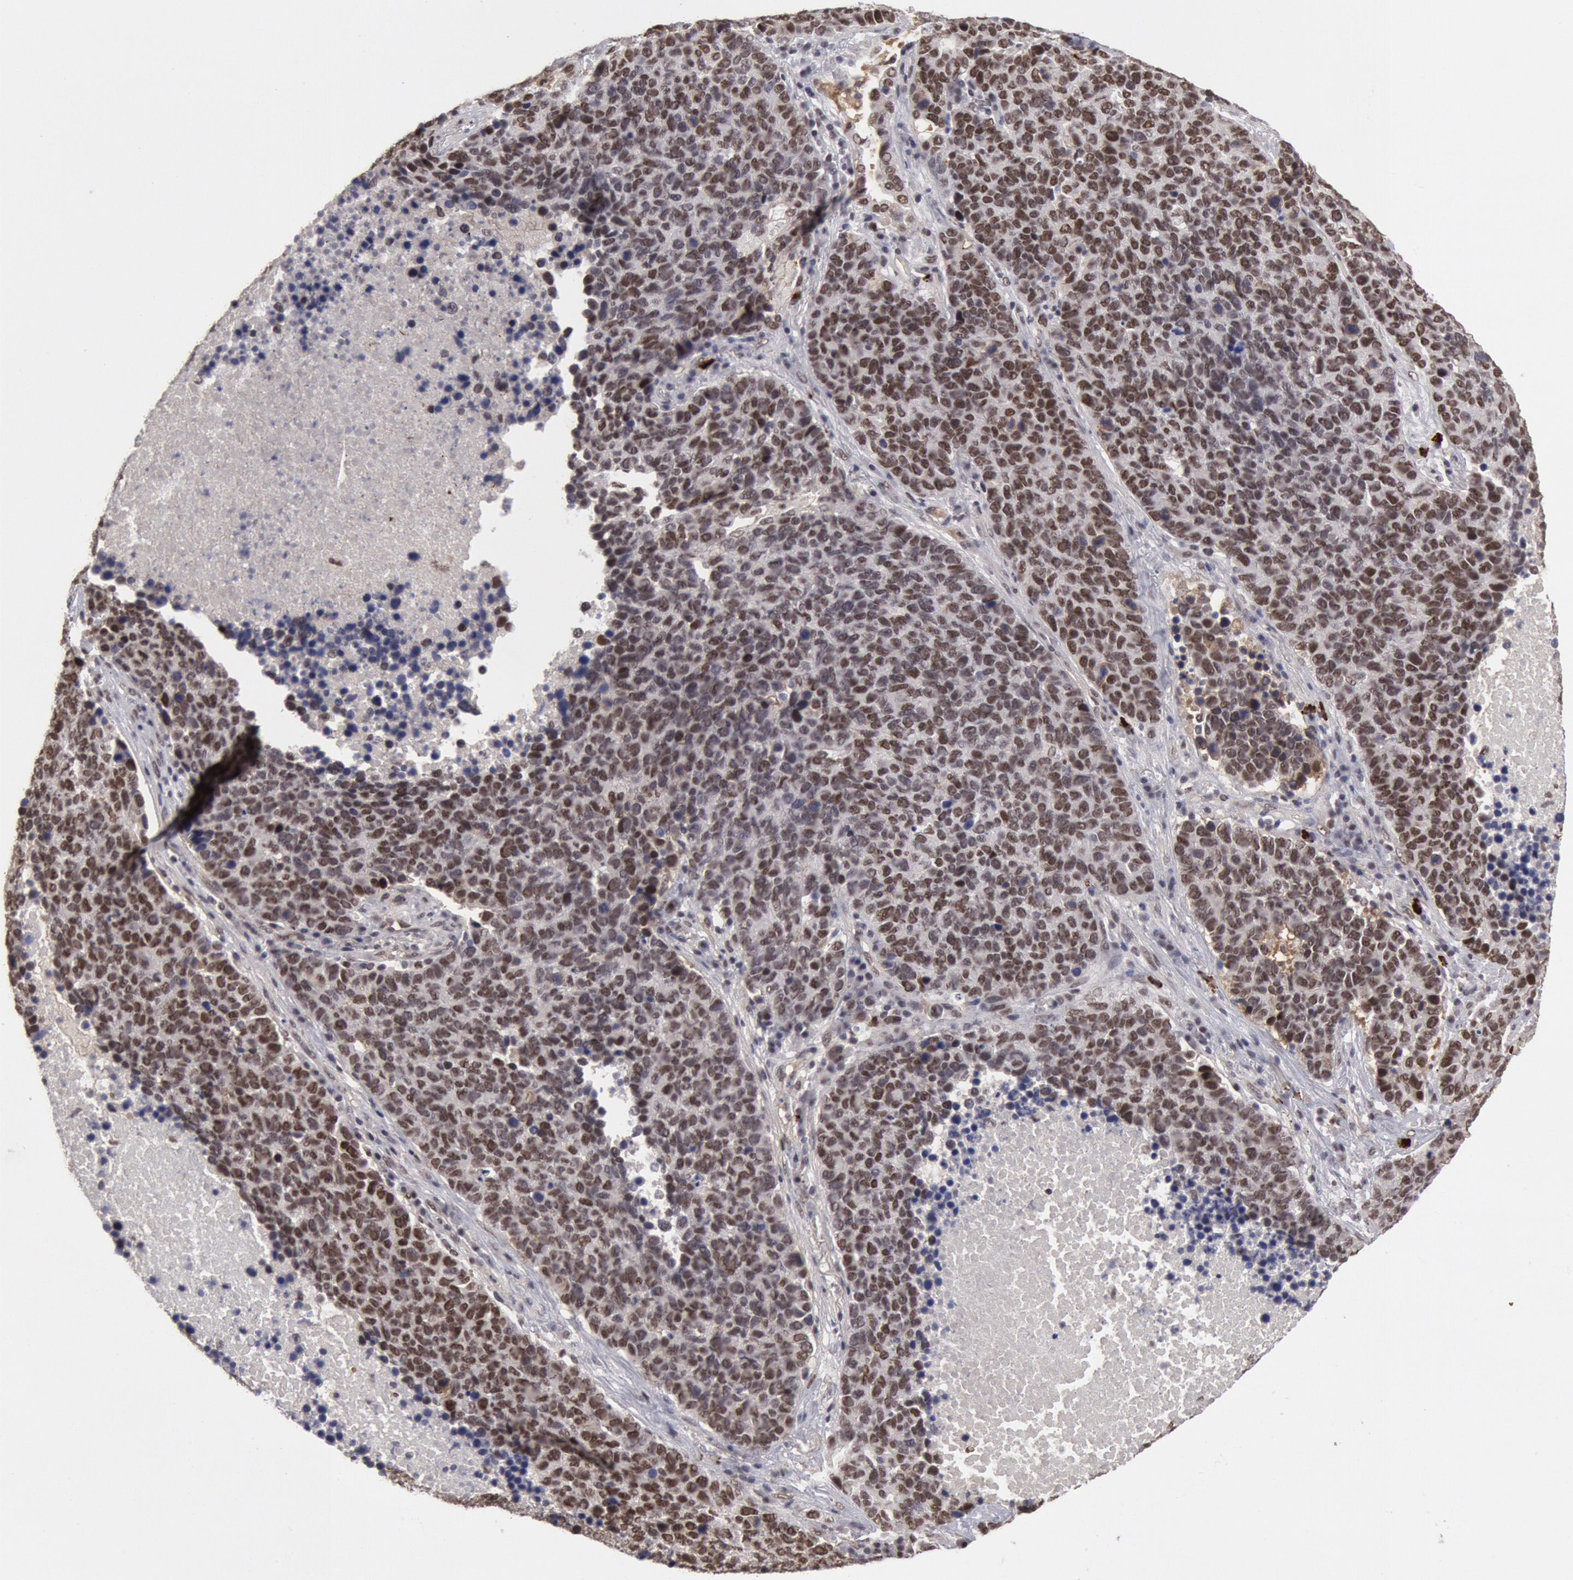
{"staining": {"intensity": "weak", "quantity": ">75%", "location": "nuclear"}, "tissue": "lung cancer", "cell_type": "Tumor cells", "image_type": "cancer", "snomed": [{"axis": "morphology", "description": "Neoplasm, malignant, NOS"}, {"axis": "topography", "description": "Lung"}], "caption": "Protein positivity by immunohistochemistry reveals weak nuclear positivity in about >75% of tumor cells in lung cancer (neoplasm (malignant)). (DAB = brown stain, brightfield microscopy at high magnification).", "gene": "PPP4R3B", "patient": {"sex": "female", "age": 75}}